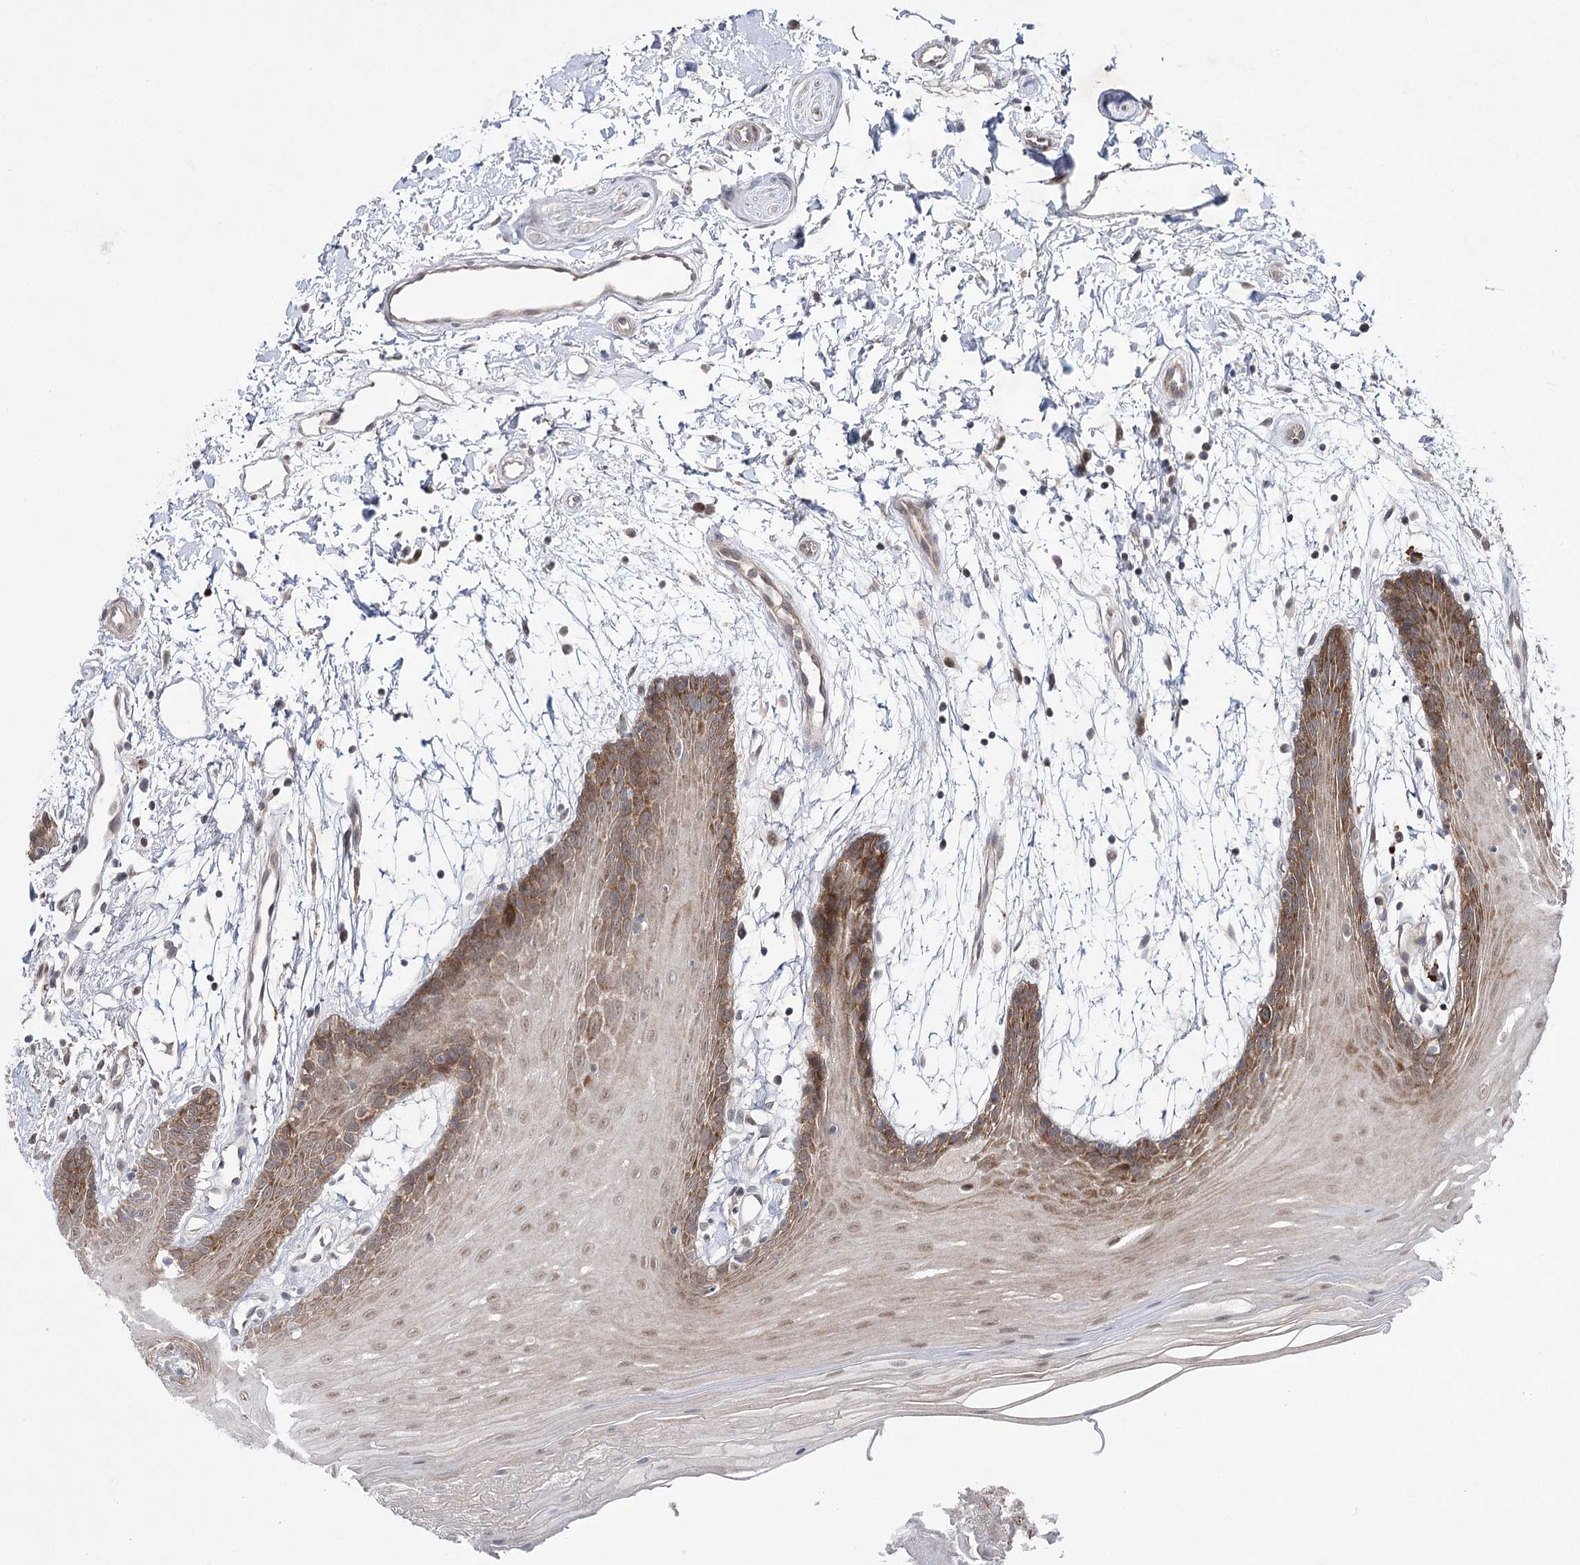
{"staining": {"intensity": "moderate", "quantity": "25%-75%", "location": "cytoplasmic/membranous,nuclear"}, "tissue": "oral mucosa", "cell_type": "Squamous epithelial cells", "image_type": "normal", "snomed": [{"axis": "morphology", "description": "Normal tissue, NOS"}, {"axis": "topography", "description": "Skeletal muscle"}, {"axis": "topography", "description": "Oral tissue"}, {"axis": "topography", "description": "Salivary gland"}, {"axis": "topography", "description": "Peripheral nerve tissue"}], "caption": "Protein staining reveals moderate cytoplasmic/membranous,nuclear positivity in about 25%-75% of squamous epithelial cells in benign oral mucosa.", "gene": "HOXC11", "patient": {"sex": "male", "age": 54}}